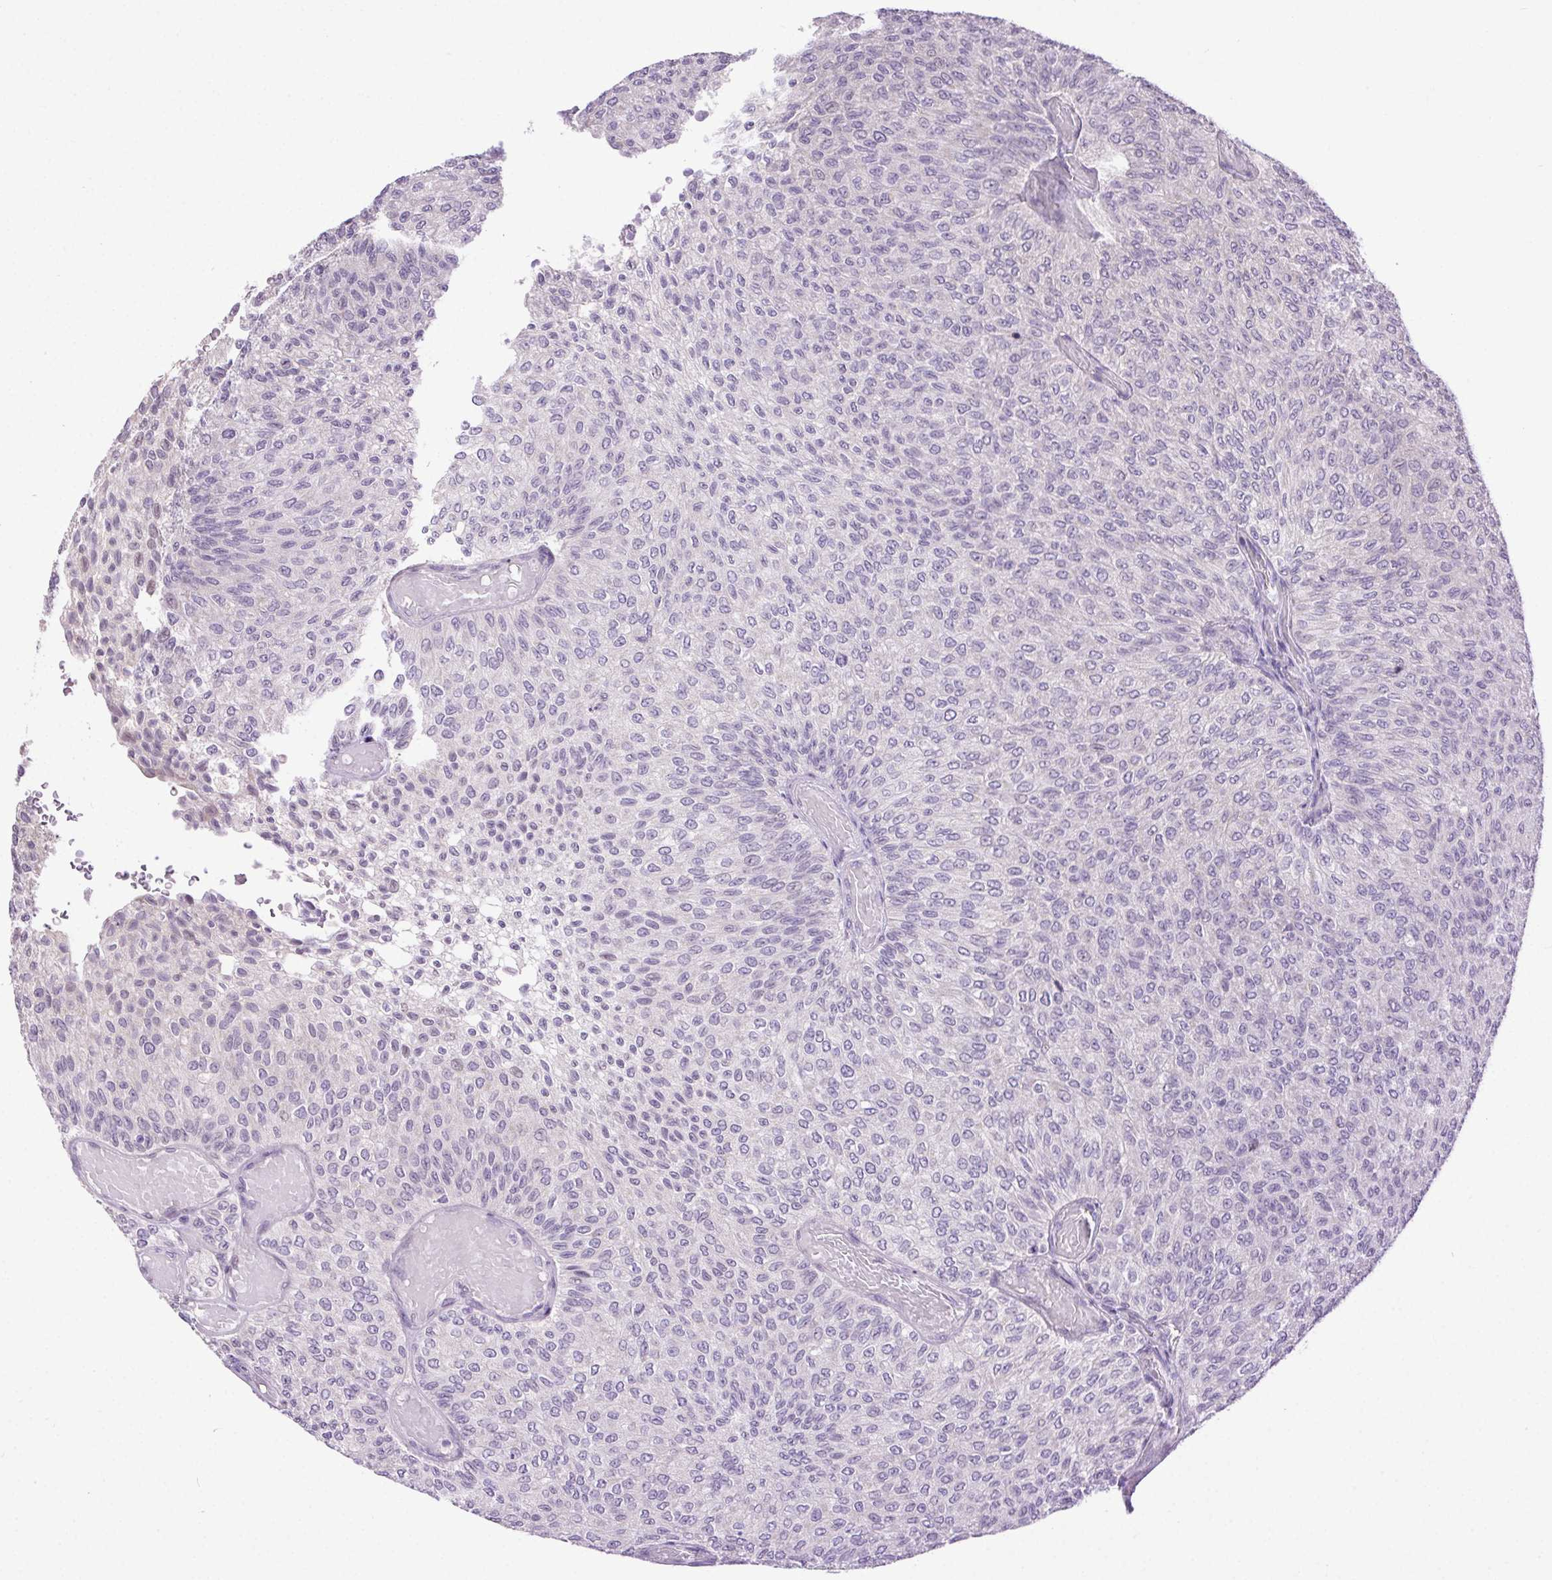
{"staining": {"intensity": "negative", "quantity": "none", "location": "none"}, "tissue": "urothelial cancer", "cell_type": "Tumor cells", "image_type": "cancer", "snomed": [{"axis": "morphology", "description": "Urothelial carcinoma, Low grade"}, {"axis": "topography", "description": "Urinary bladder"}], "caption": "High power microscopy image of an immunohistochemistry (IHC) histopathology image of urothelial cancer, revealing no significant staining in tumor cells.", "gene": "SYT11", "patient": {"sex": "male", "age": 78}}